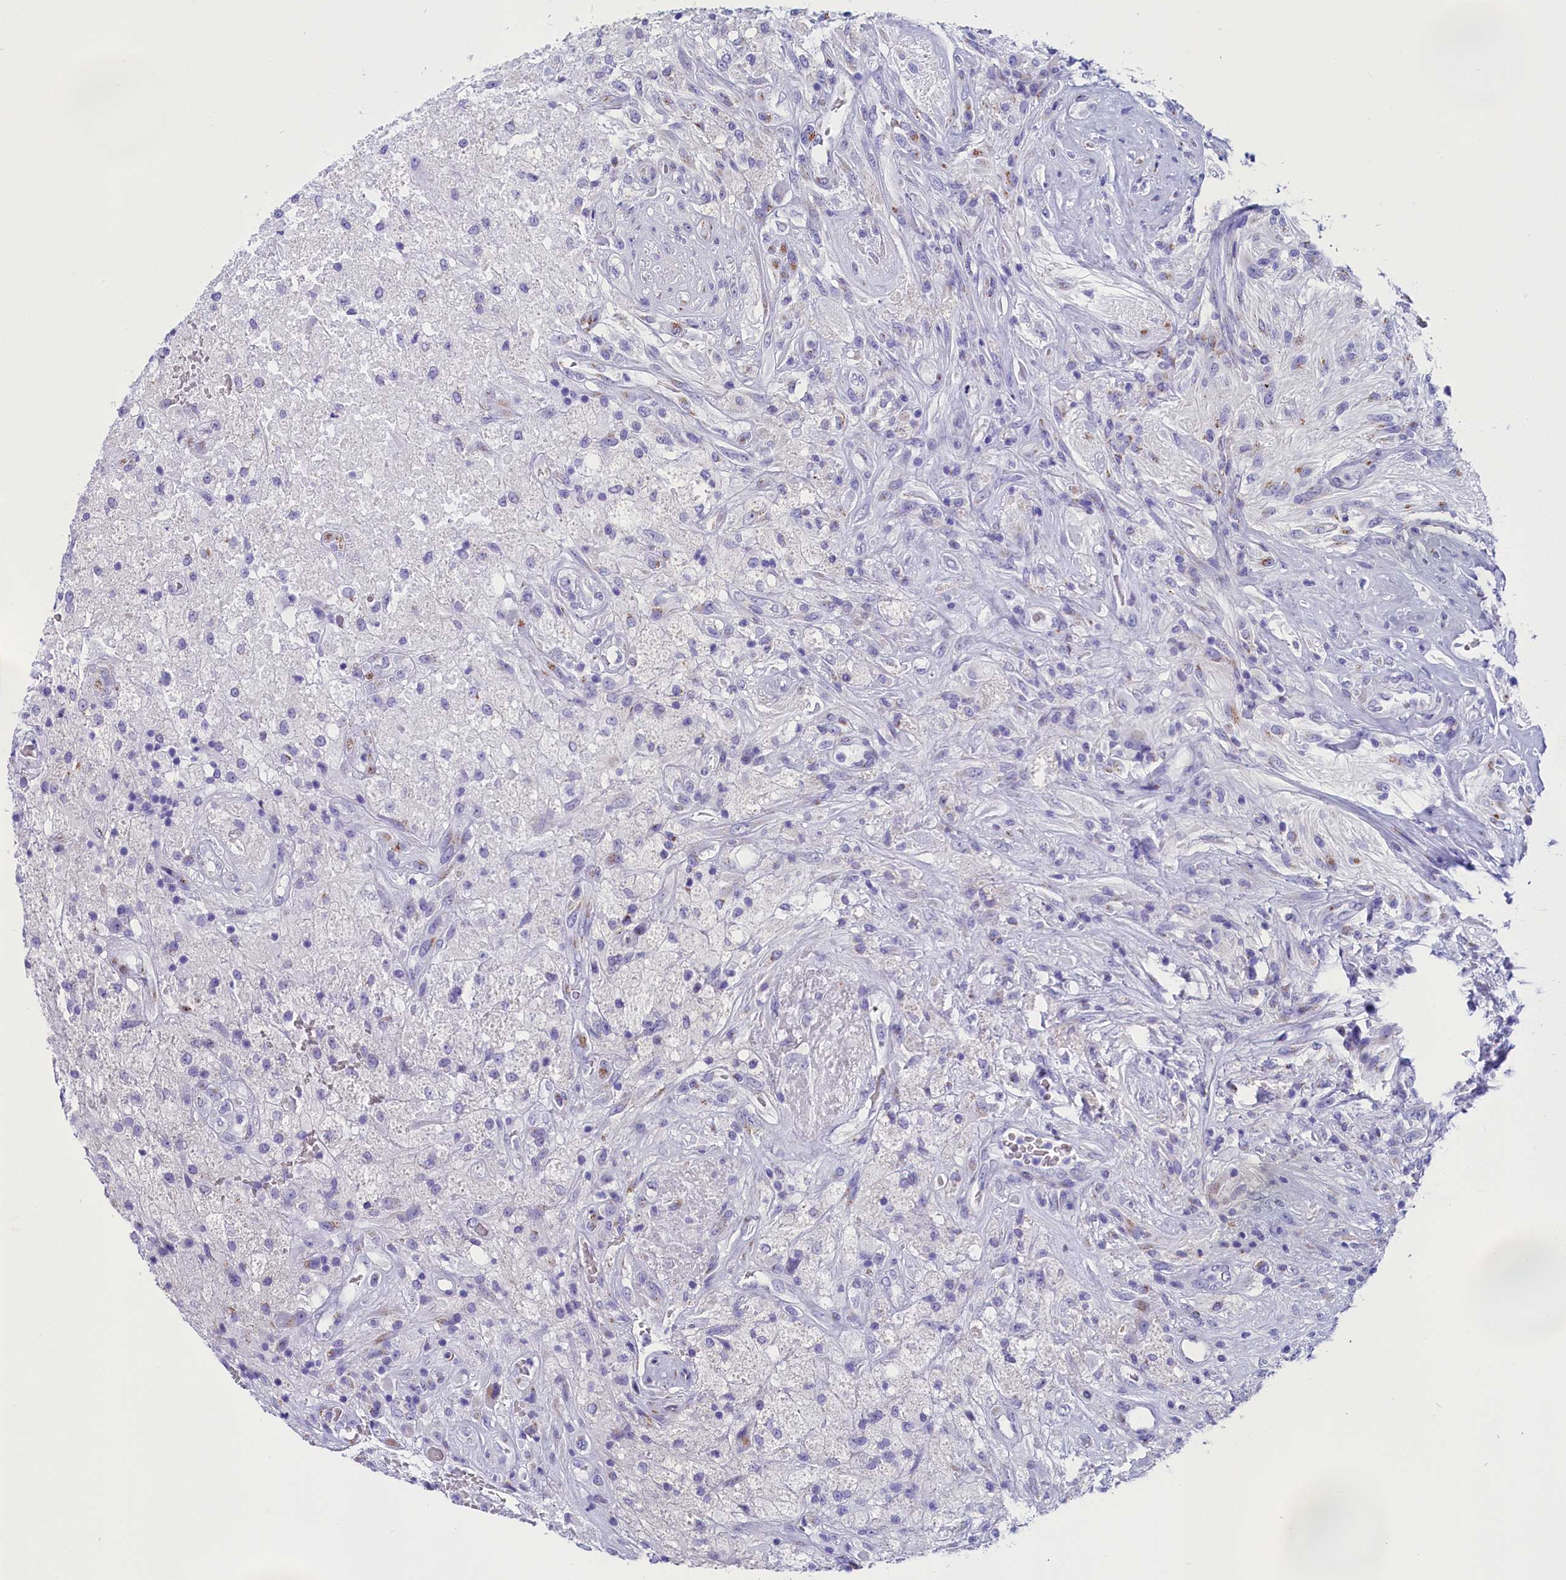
{"staining": {"intensity": "negative", "quantity": "none", "location": "none"}, "tissue": "glioma", "cell_type": "Tumor cells", "image_type": "cancer", "snomed": [{"axis": "morphology", "description": "Glioma, malignant, High grade"}, {"axis": "topography", "description": "Brain"}], "caption": "This is a histopathology image of immunohistochemistry (IHC) staining of glioma, which shows no positivity in tumor cells. Brightfield microscopy of immunohistochemistry stained with DAB (brown) and hematoxylin (blue), captured at high magnification.", "gene": "AP3B2", "patient": {"sex": "male", "age": 56}}